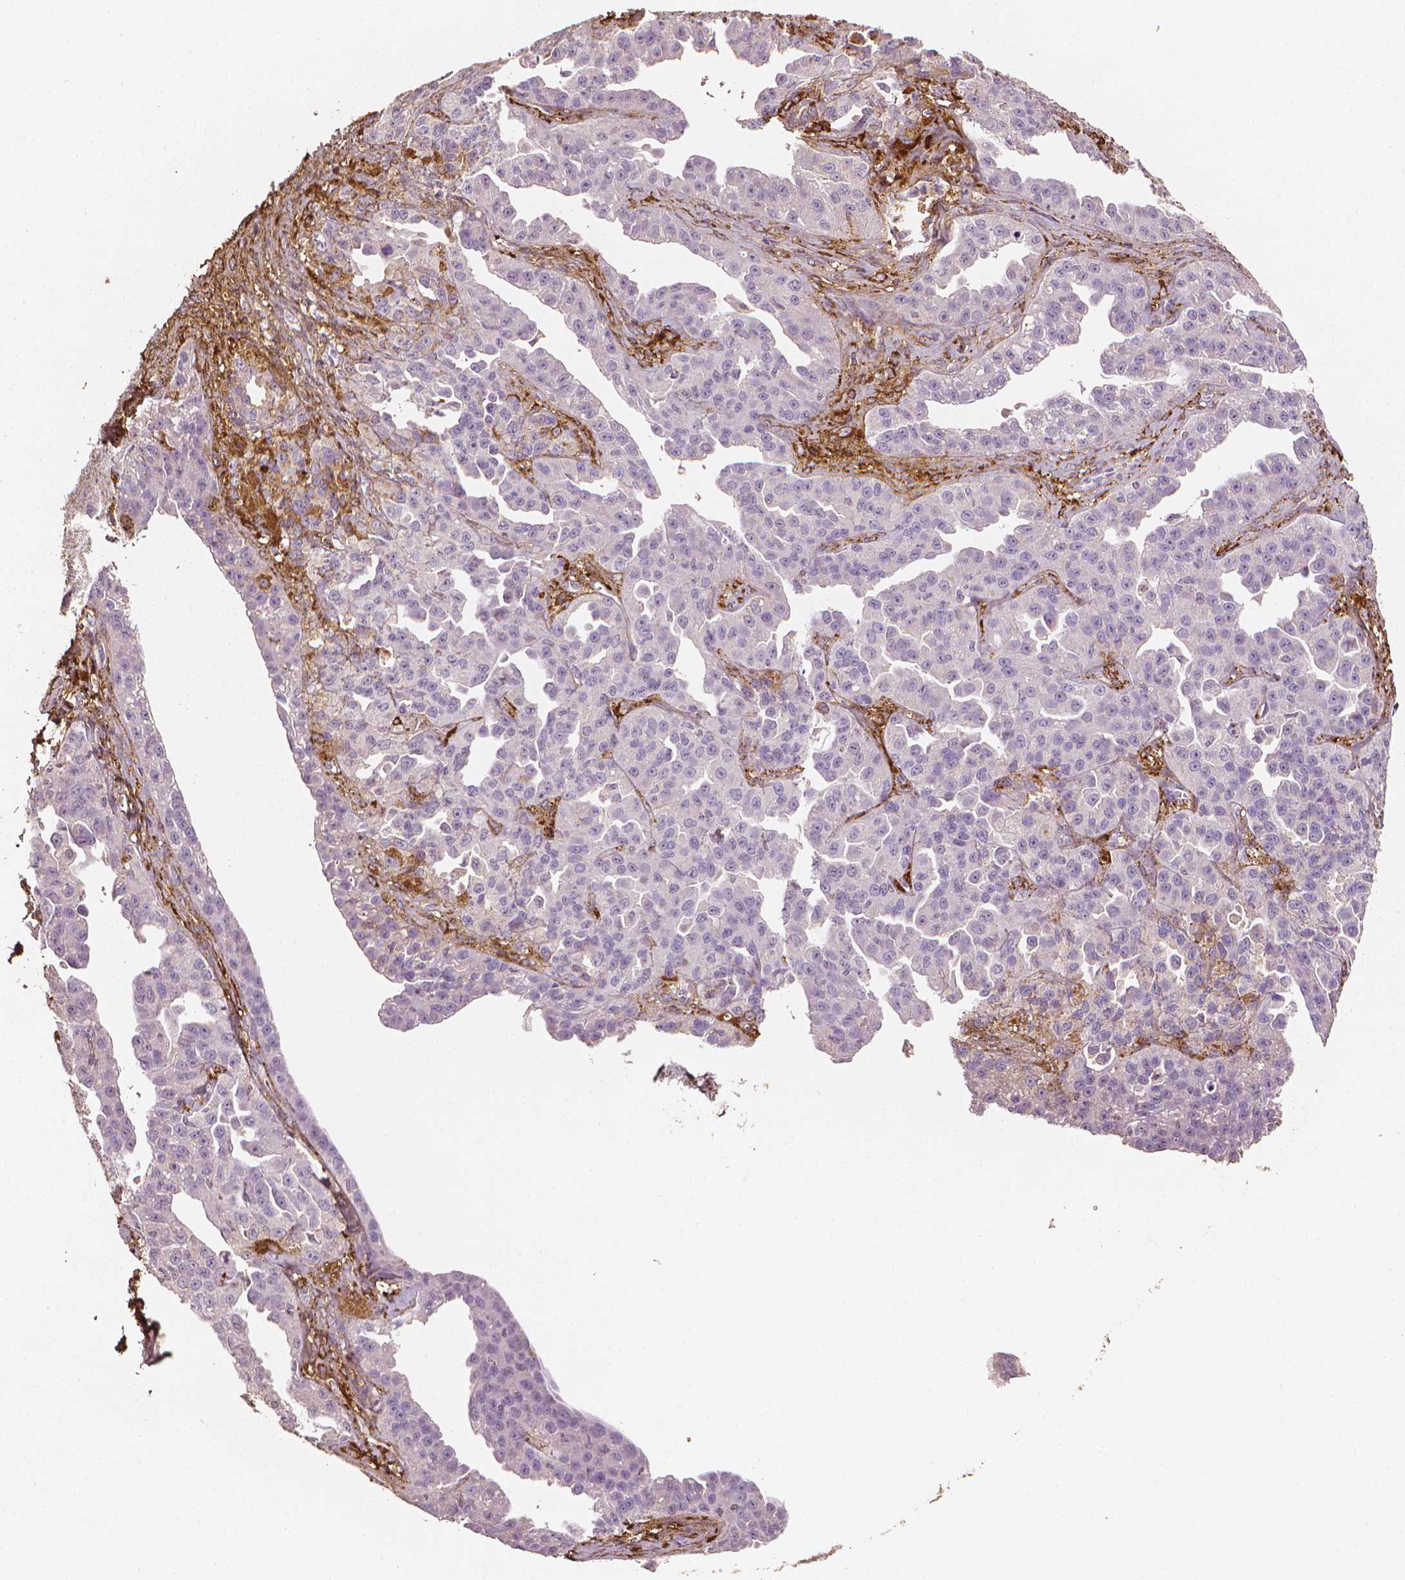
{"staining": {"intensity": "negative", "quantity": "none", "location": "none"}, "tissue": "ovarian cancer", "cell_type": "Tumor cells", "image_type": "cancer", "snomed": [{"axis": "morphology", "description": "Cystadenocarcinoma, serous, NOS"}, {"axis": "topography", "description": "Ovary"}], "caption": "Immunohistochemical staining of serous cystadenocarcinoma (ovarian) exhibits no significant staining in tumor cells. (DAB (3,3'-diaminobenzidine) IHC visualized using brightfield microscopy, high magnification).", "gene": "DCN", "patient": {"sex": "female", "age": 75}}